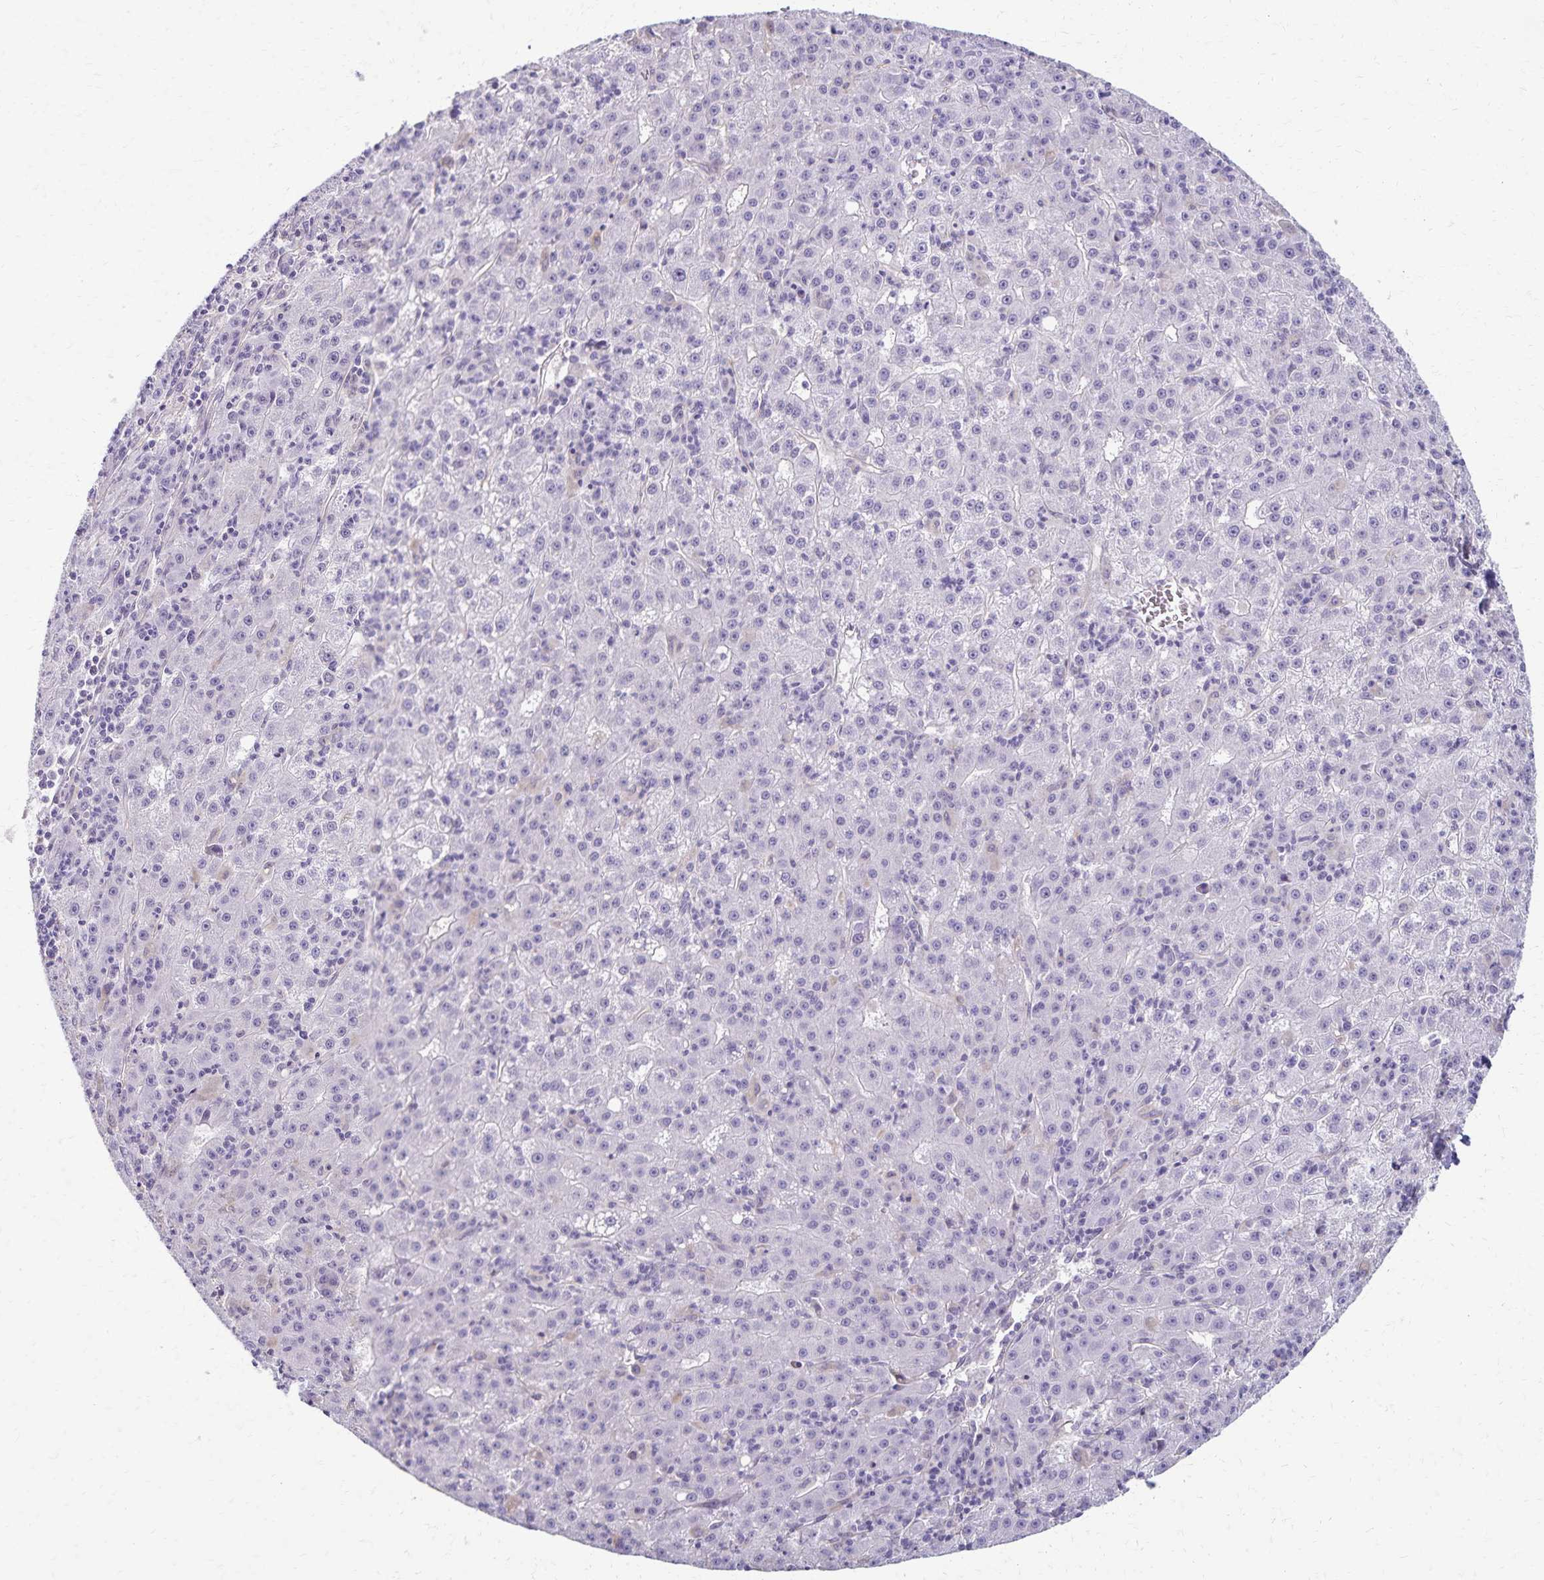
{"staining": {"intensity": "negative", "quantity": "none", "location": "none"}, "tissue": "liver cancer", "cell_type": "Tumor cells", "image_type": "cancer", "snomed": [{"axis": "morphology", "description": "Carcinoma, Hepatocellular, NOS"}, {"axis": "topography", "description": "Liver"}], "caption": "DAB (3,3'-diaminobenzidine) immunohistochemical staining of human liver hepatocellular carcinoma demonstrates no significant staining in tumor cells.", "gene": "KISS1", "patient": {"sex": "male", "age": 76}}